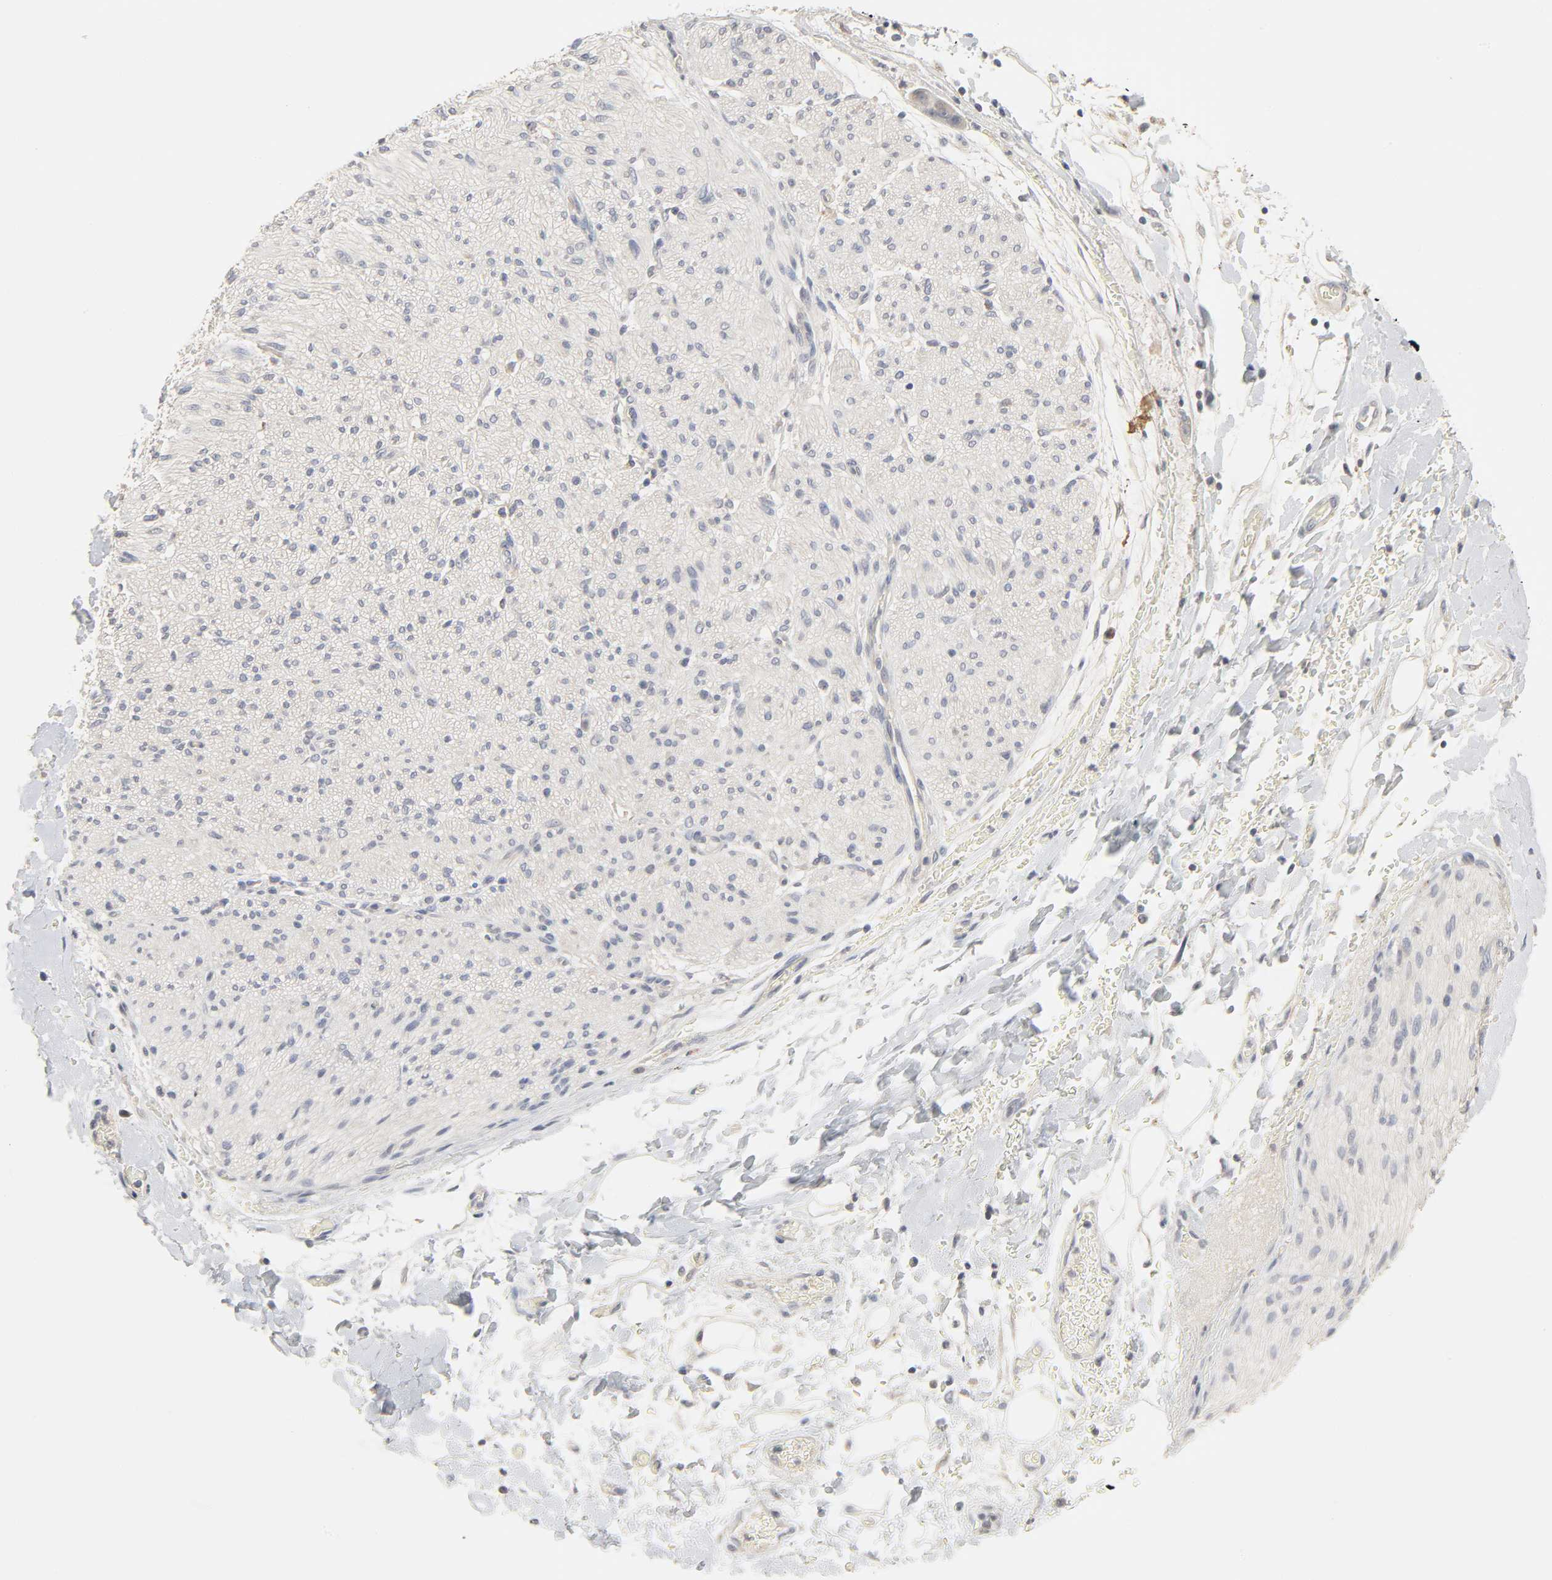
{"staining": {"intensity": "weak", "quantity": "25%-75%", "location": "cytoplasmic/membranous"}, "tissue": "adipose tissue", "cell_type": "Adipocytes", "image_type": "normal", "snomed": [{"axis": "morphology", "description": "Normal tissue, NOS"}, {"axis": "morphology", "description": "Cholangiocarcinoma"}, {"axis": "topography", "description": "Liver"}, {"axis": "topography", "description": "Peripheral nerve tissue"}], "caption": "Immunohistochemistry (IHC) staining of benign adipose tissue, which displays low levels of weak cytoplasmic/membranous expression in about 25%-75% of adipocytes indicating weak cytoplasmic/membranous protein staining. The staining was performed using DAB (3,3'-diaminobenzidine) (brown) for protein detection and nuclei were counterstained in hematoxylin (blue).", "gene": "CLEC4E", "patient": {"sex": "male", "age": 50}}